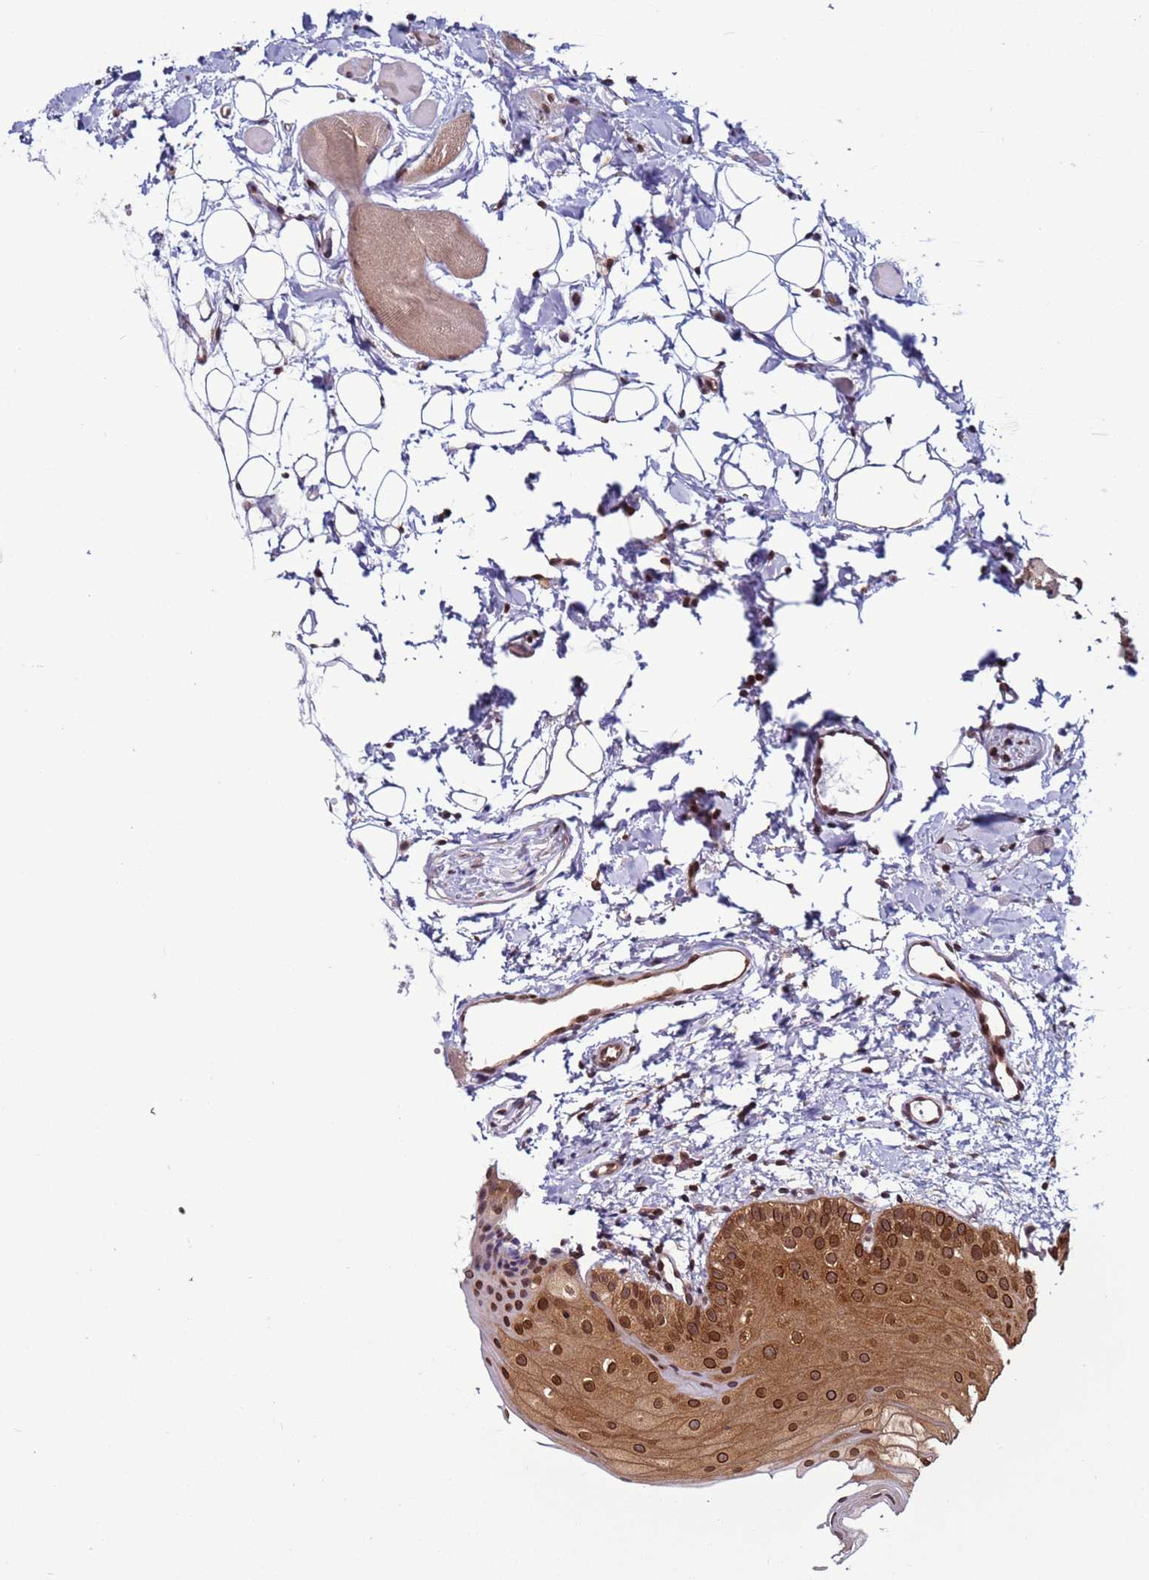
{"staining": {"intensity": "strong", "quantity": ">75%", "location": "cytoplasmic/membranous,nuclear"}, "tissue": "oral mucosa", "cell_type": "Squamous epithelial cells", "image_type": "normal", "snomed": [{"axis": "morphology", "description": "Normal tissue, NOS"}, {"axis": "topography", "description": "Oral tissue"}], "caption": "Strong cytoplasmic/membranous,nuclear expression for a protein is appreciated in about >75% of squamous epithelial cells of unremarkable oral mucosa using immunohistochemistry.", "gene": "TRIM37", "patient": {"sex": "male", "age": 28}}